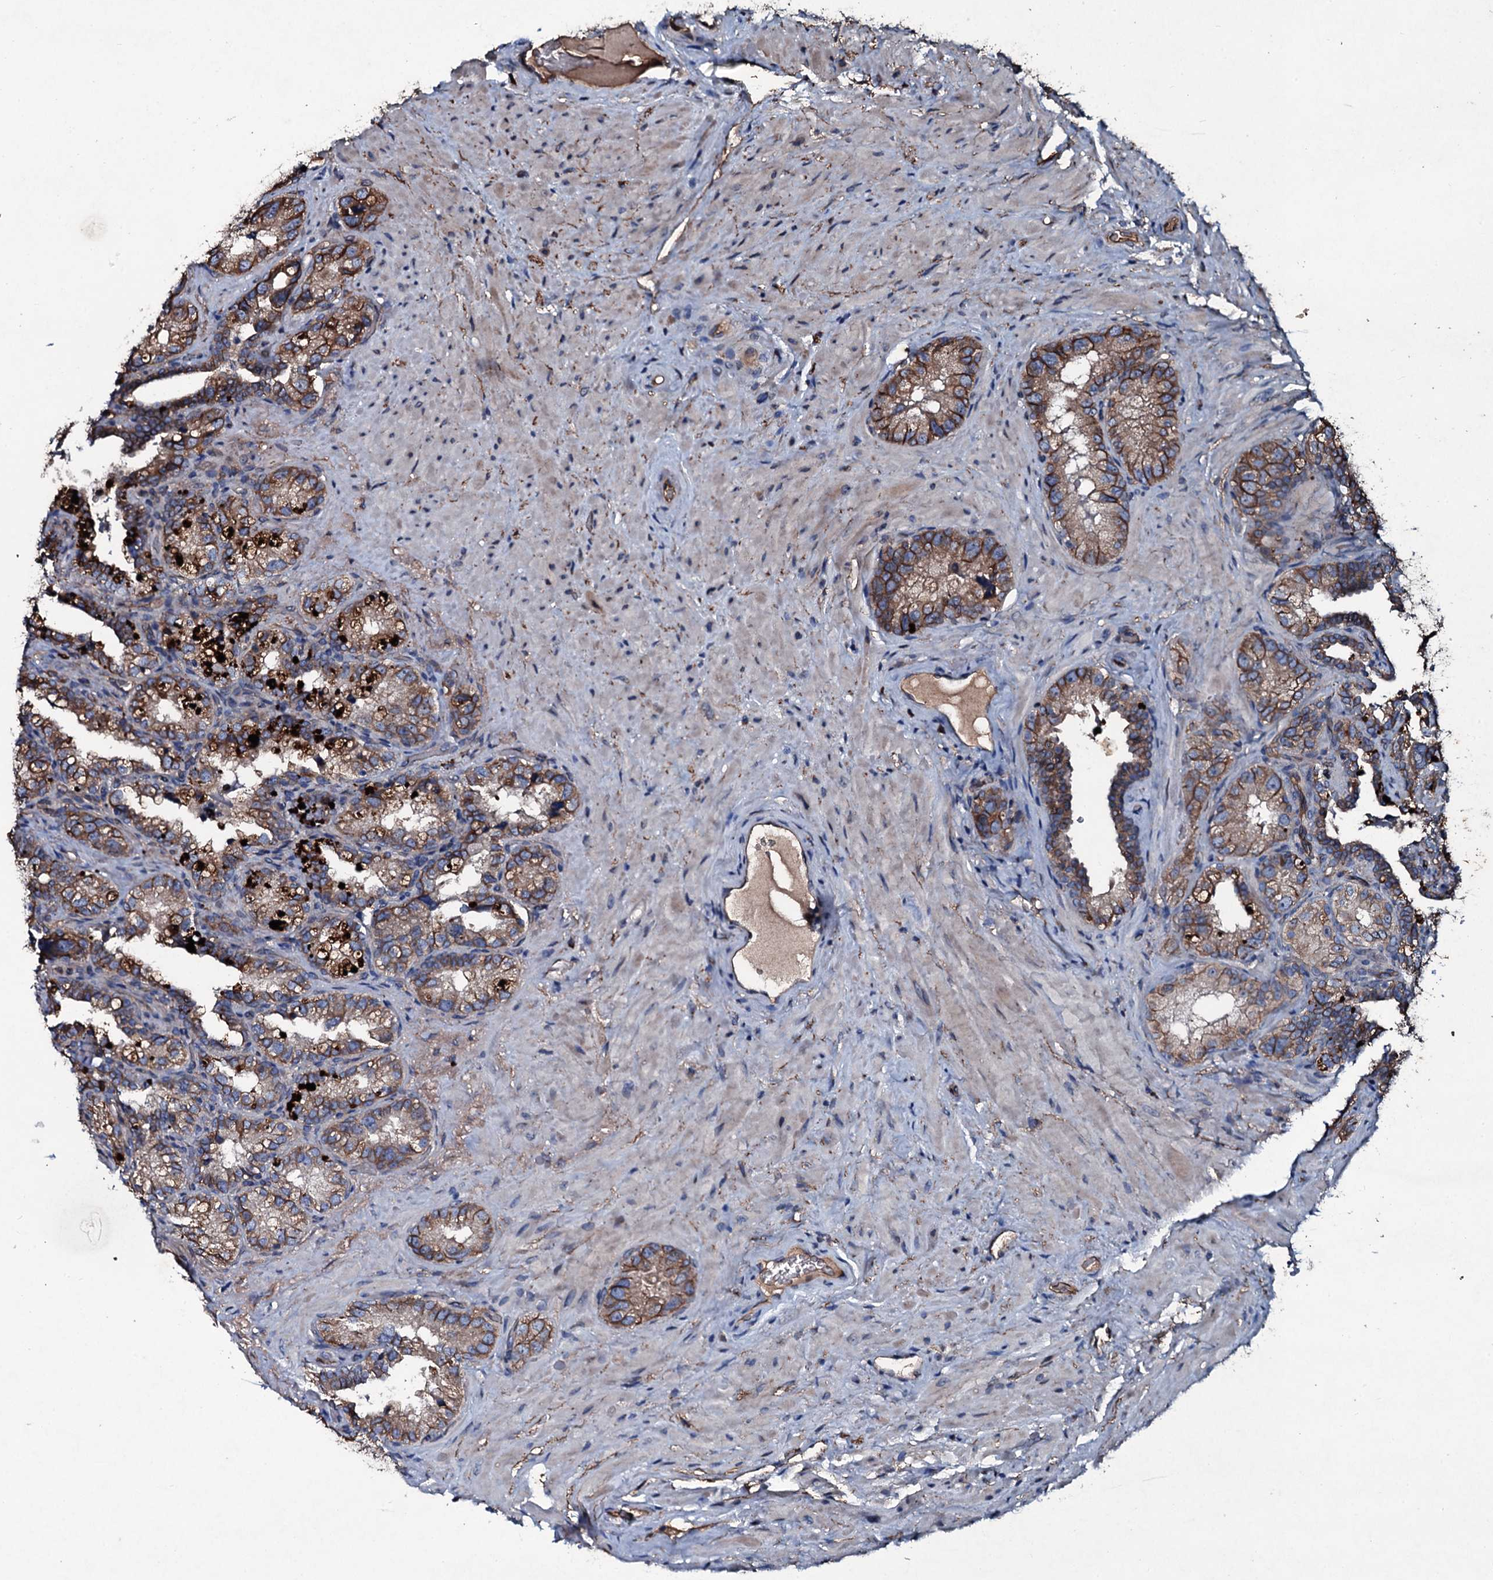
{"staining": {"intensity": "strong", "quantity": ">75%", "location": "cytoplasmic/membranous"}, "tissue": "seminal vesicle", "cell_type": "Glandular cells", "image_type": "normal", "snomed": [{"axis": "morphology", "description": "Normal tissue, NOS"}, {"axis": "topography", "description": "Seminal veicle"}, {"axis": "topography", "description": "Peripheral nerve tissue"}], "caption": "Glandular cells show strong cytoplasmic/membranous positivity in approximately >75% of cells in normal seminal vesicle.", "gene": "DMAC2", "patient": {"sex": "male", "age": 67}}